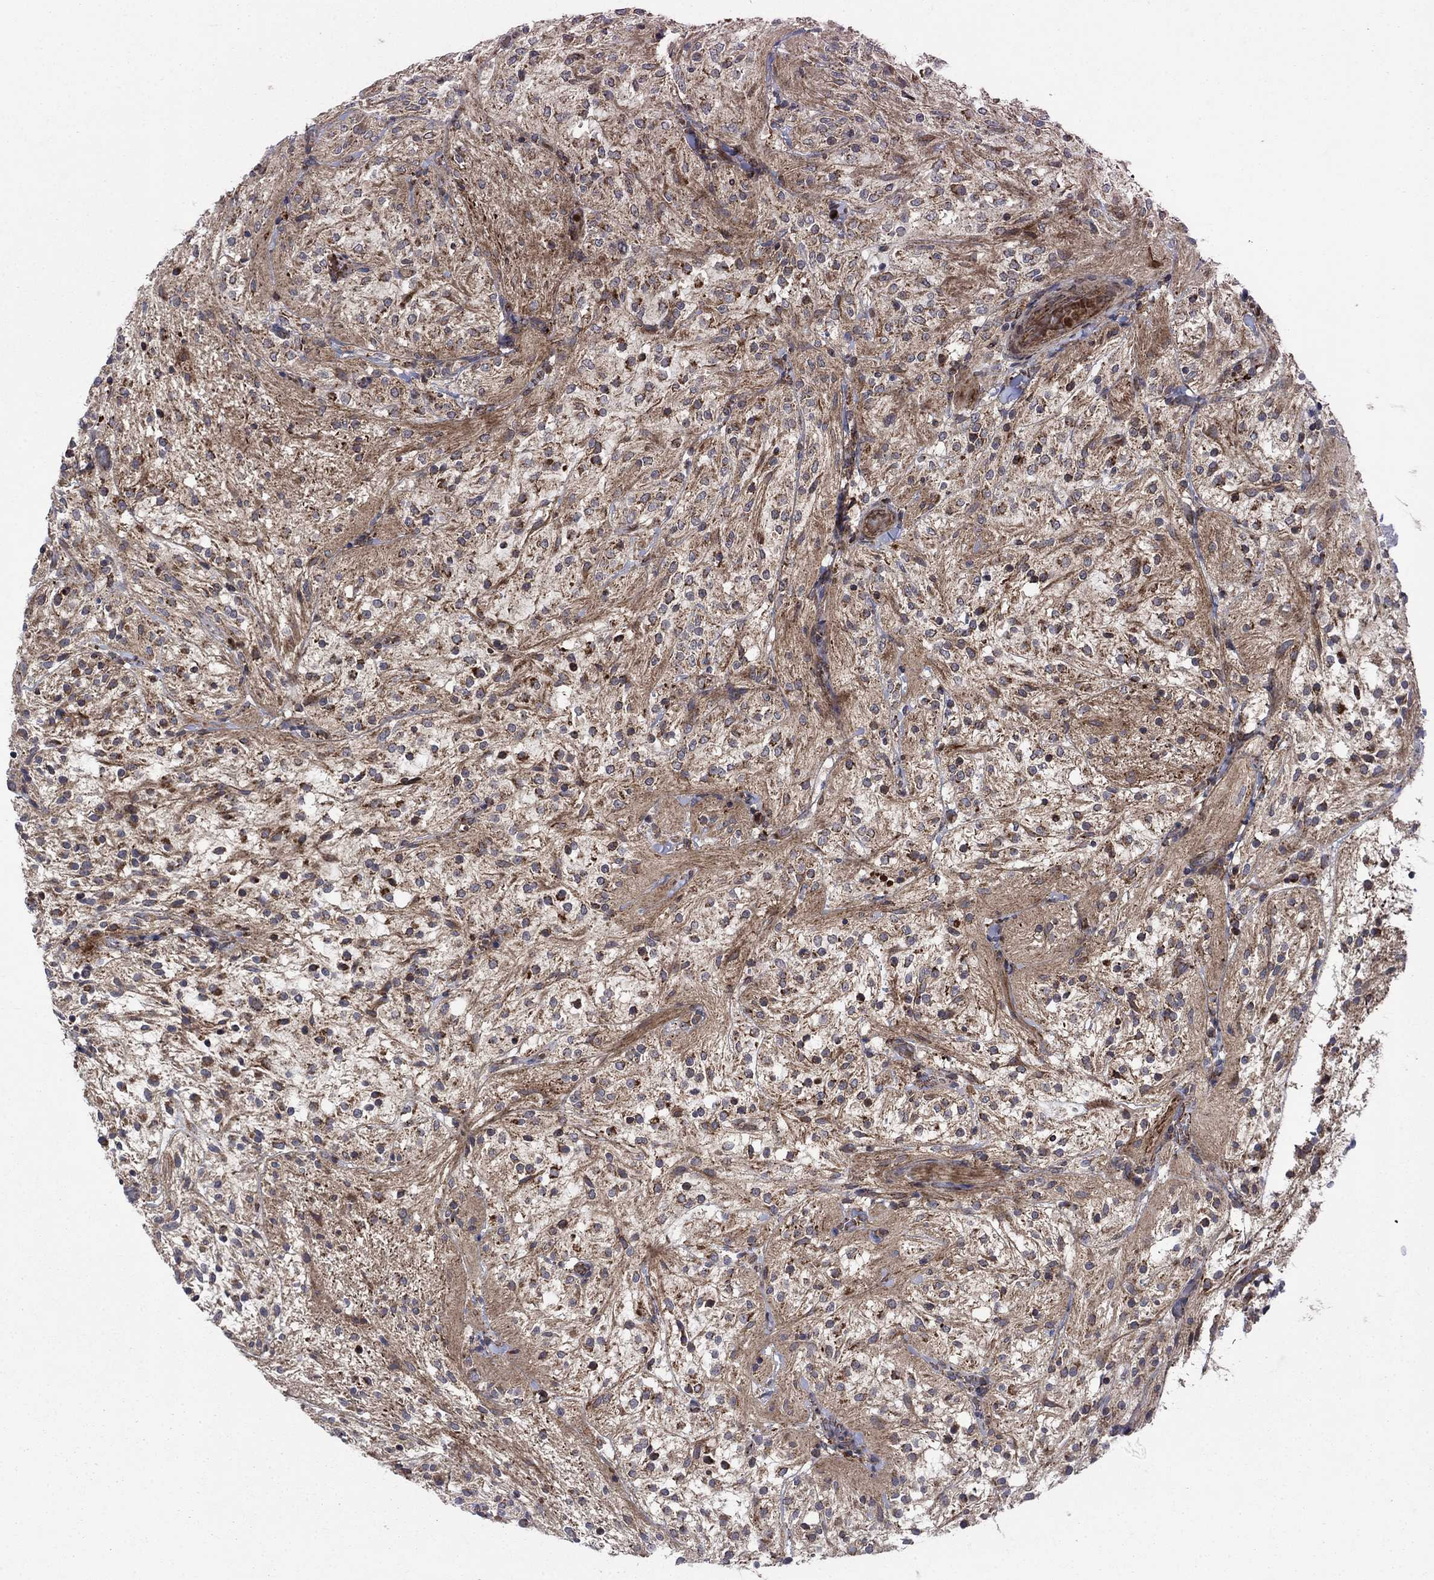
{"staining": {"intensity": "strong", "quantity": "<25%", "location": "cytoplasmic/membranous"}, "tissue": "glioma", "cell_type": "Tumor cells", "image_type": "cancer", "snomed": [{"axis": "morphology", "description": "Glioma, malignant, Low grade"}, {"axis": "topography", "description": "Brain"}], "caption": "High-magnification brightfield microscopy of glioma stained with DAB (brown) and counterstained with hematoxylin (blue). tumor cells exhibit strong cytoplasmic/membranous positivity is appreciated in approximately<25% of cells.", "gene": "RNF19B", "patient": {"sex": "male", "age": 3}}